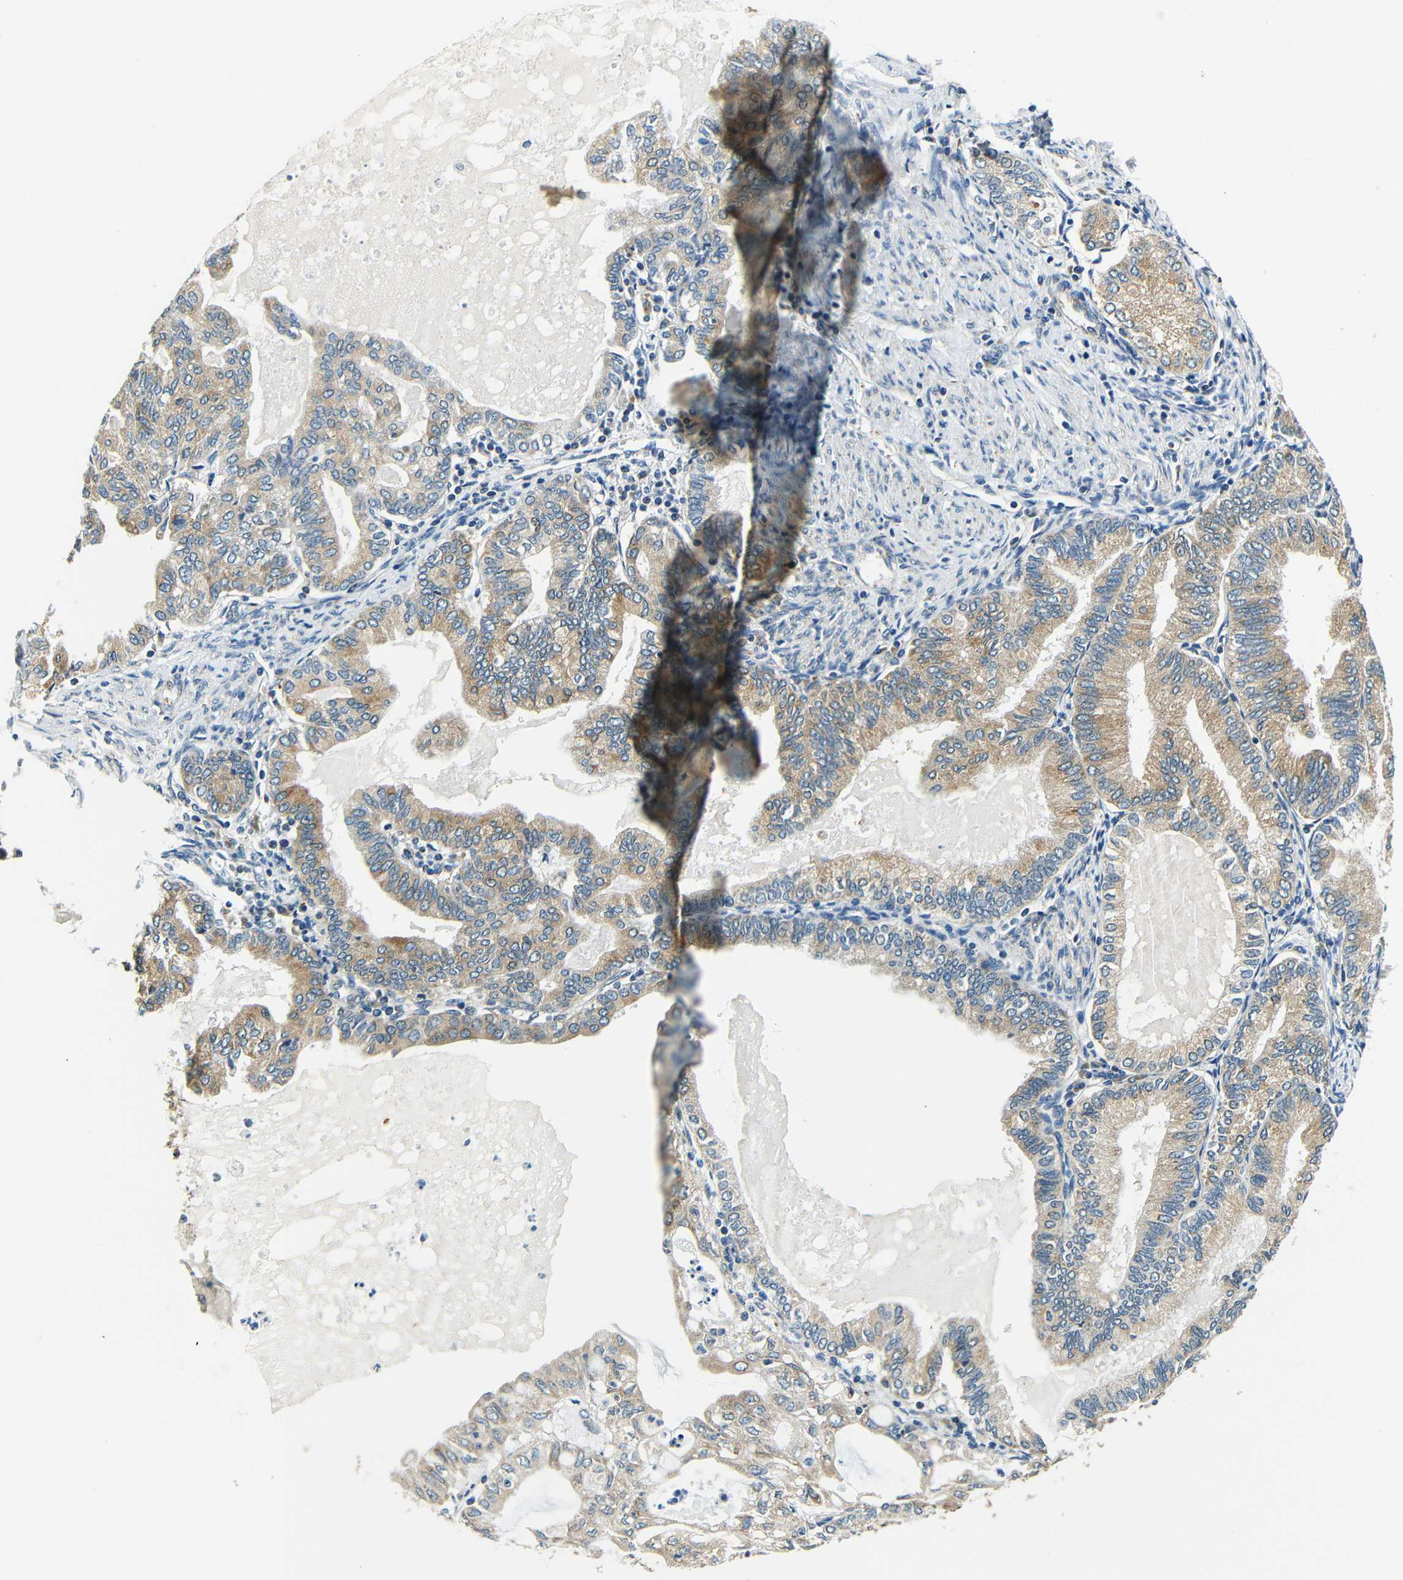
{"staining": {"intensity": "moderate", "quantity": ">75%", "location": "cytoplasmic/membranous"}, "tissue": "endometrial cancer", "cell_type": "Tumor cells", "image_type": "cancer", "snomed": [{"axis": "morphology", "description": "Adenocarcinoma, NOS"}, {"axis": "topography", "description": "Endometrium"}], "caption": "Immunohistochemistry of adenocarcinoma (endometrial) displays medium levels of moderate cytoplasmic/membranous staining in approximately >75% of tumor cells.", "gene": "VAPB", "patient": {"sex": "female", "age": 86}}